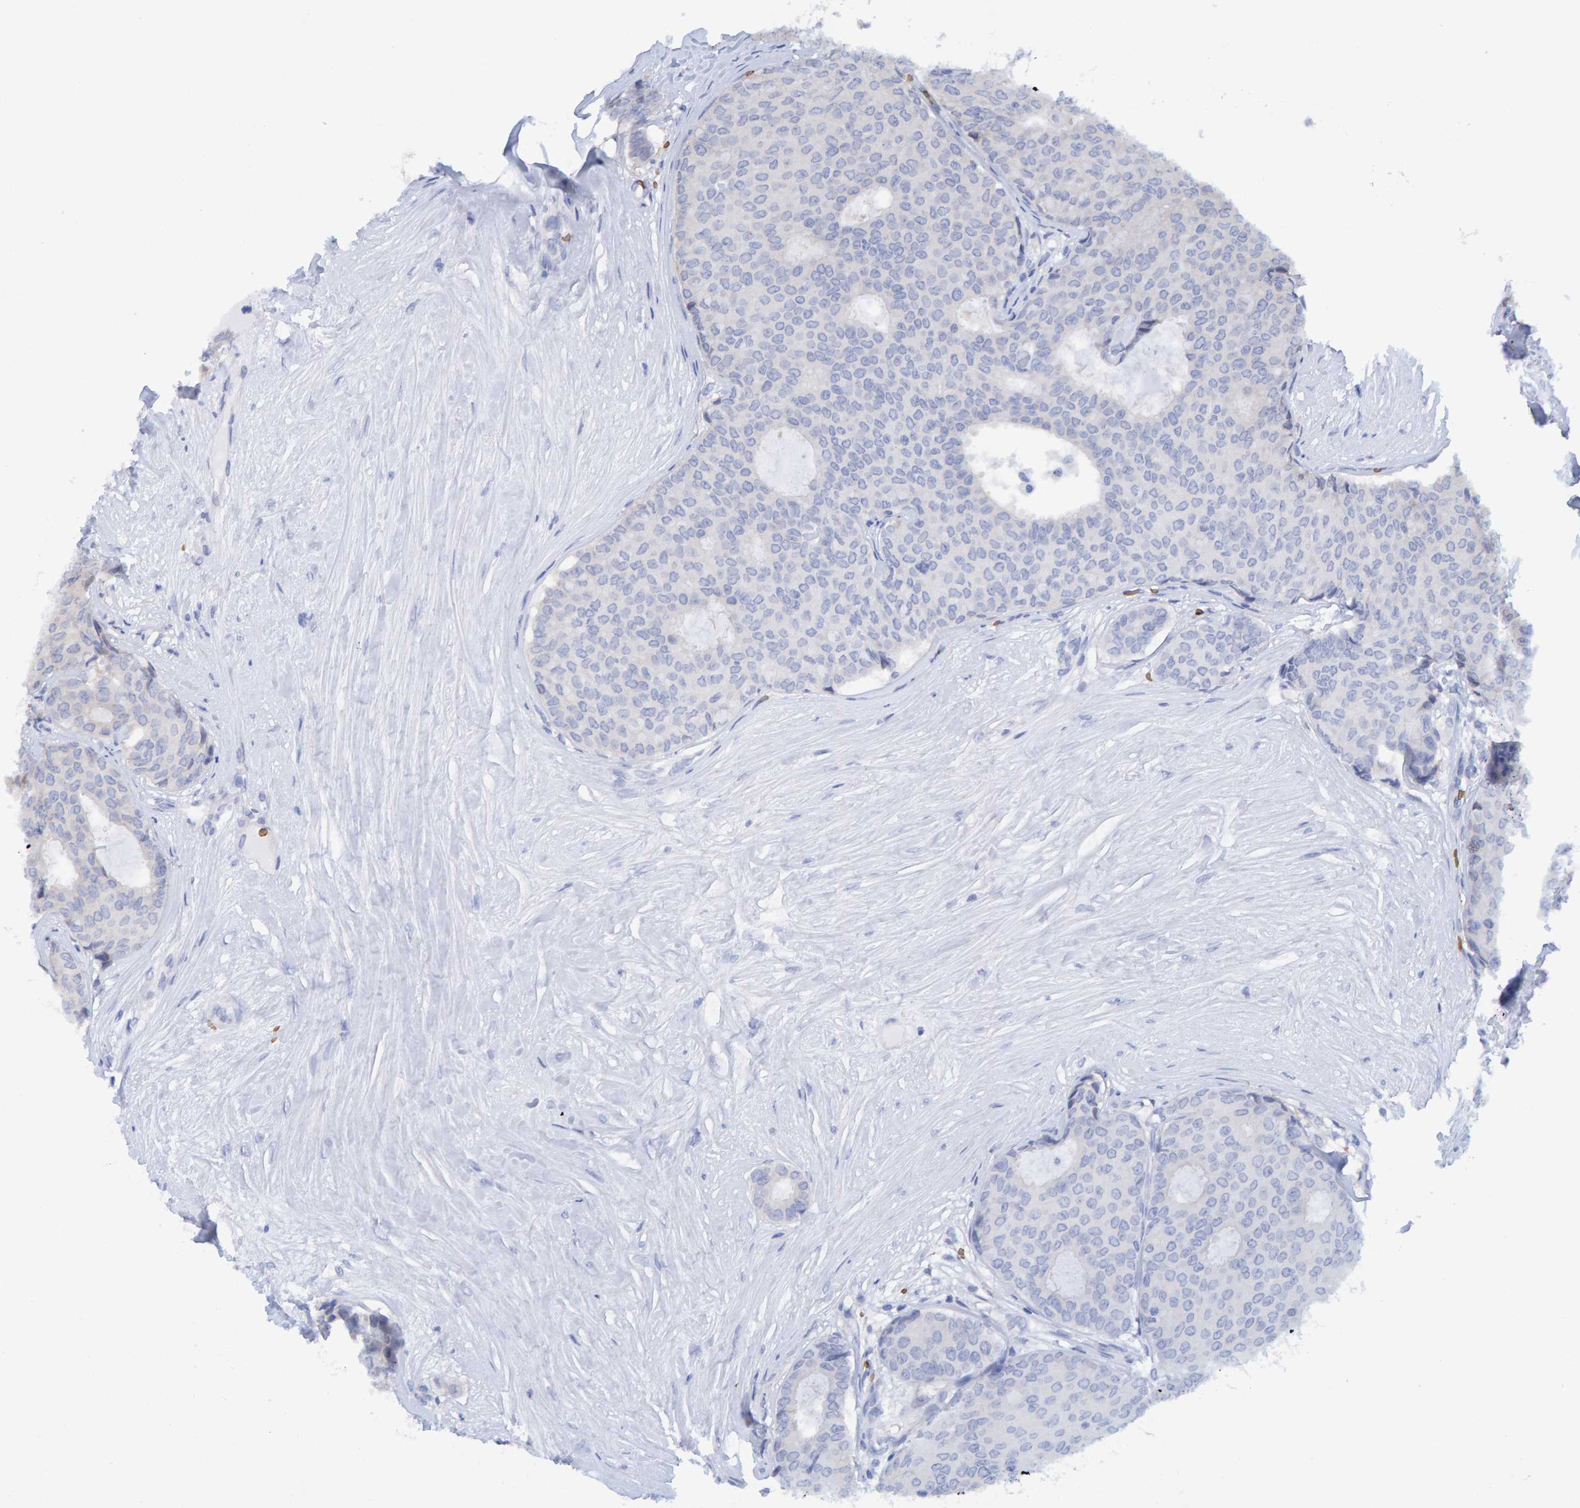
{"staining": {"intensity": "negative", "quantity": "none", "location": "none"}, "tissue": "breast cancer", "cell_type": "Tumor cells", "image_type": "cancer", "snomed": [{"axis": "morphology", "description": "Duct carcinoma"}, {"axis": "topography", "description": "Breast"}], "caption": "Immunohistochemical staining of human breast cancer (infiltrating ductal carcinoma) demonstrates no significant expression in tumor cells.", "gene": "VPS9D1", "patient": {"sex": "female", "age": 75}}